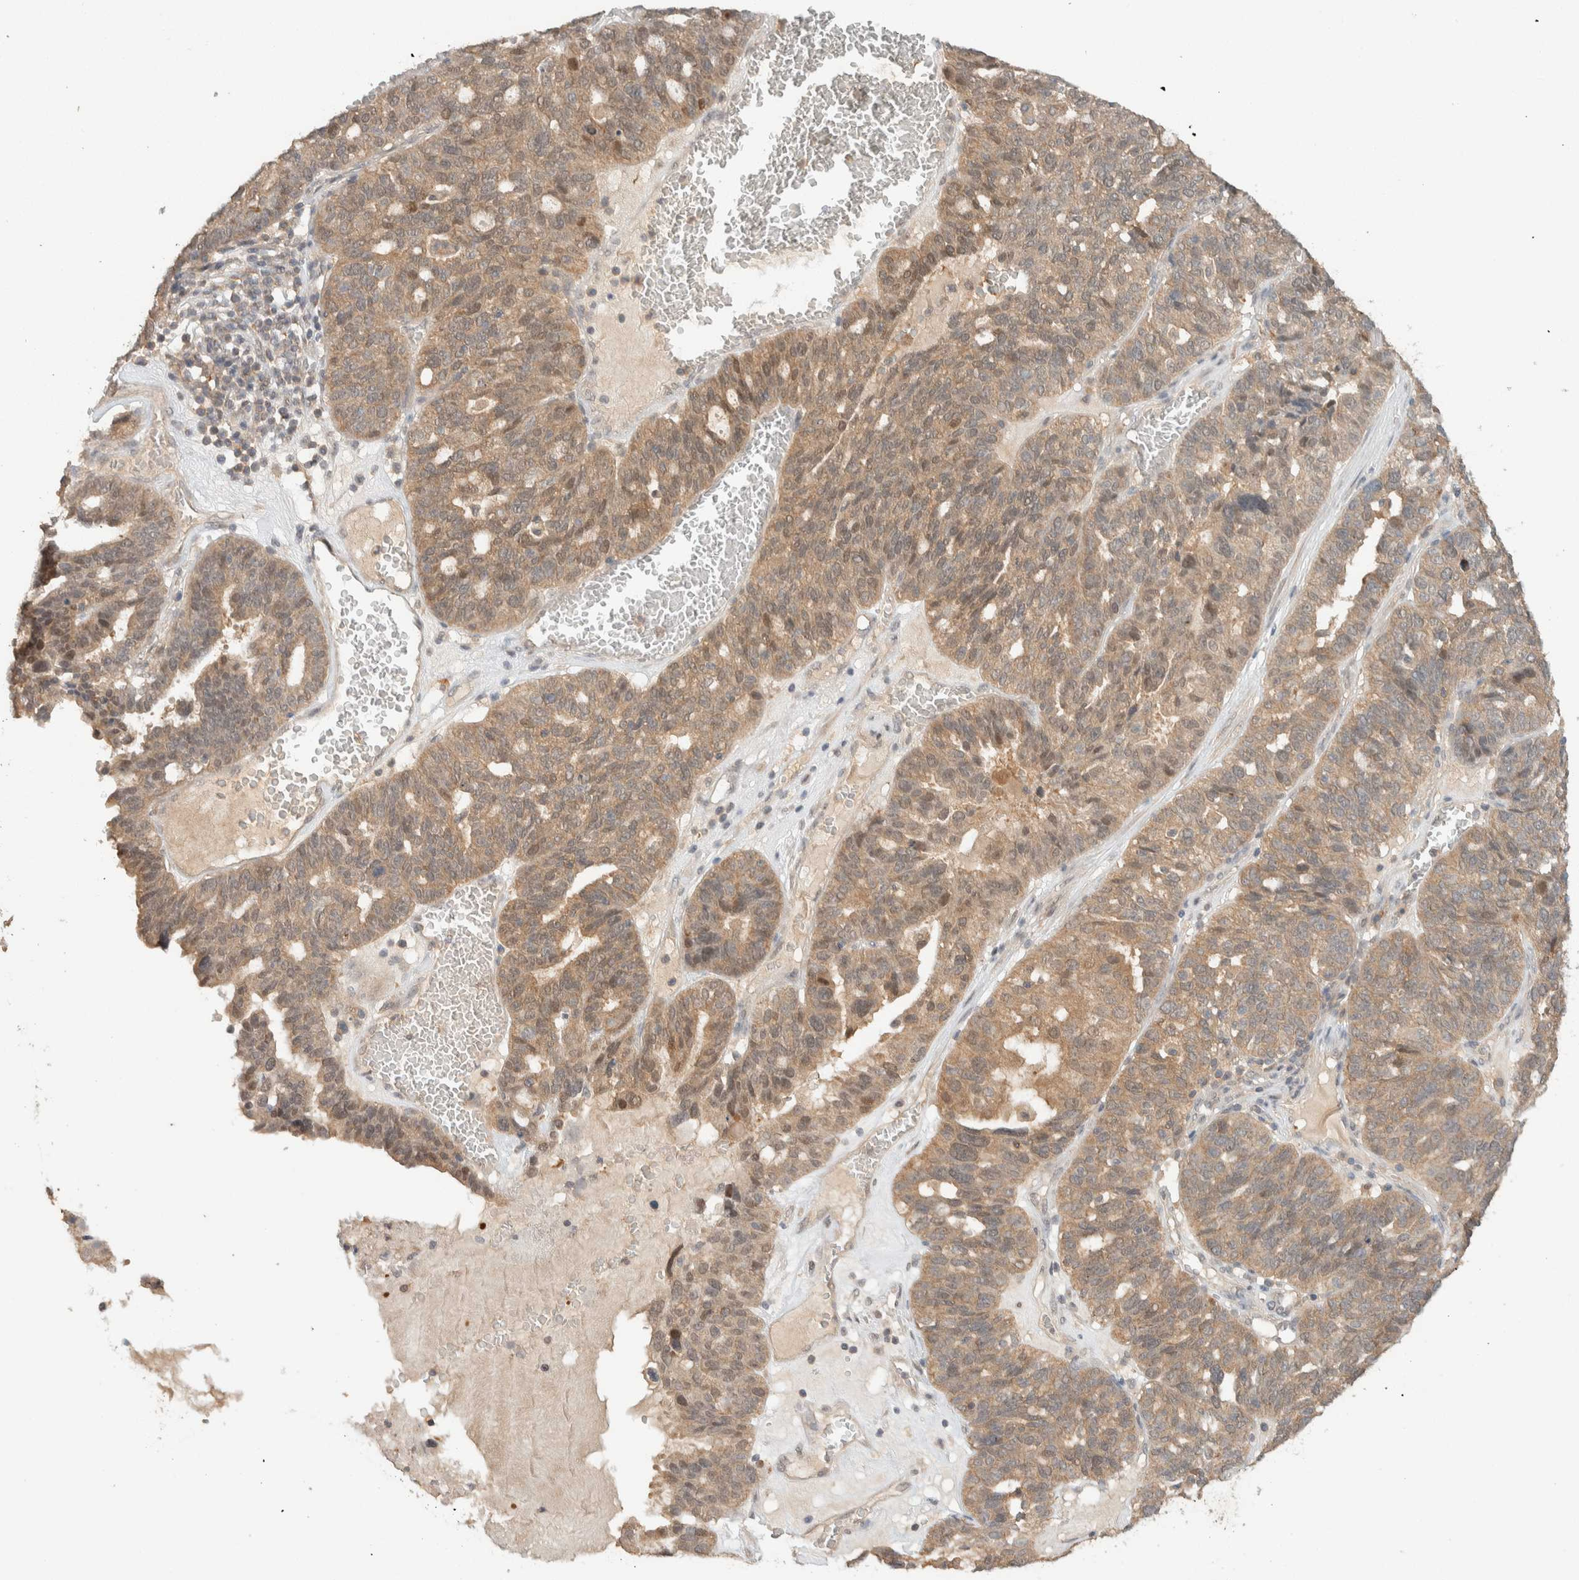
{"staining": {"intensity": "weak", "quantity": ">75%", "location": "cytoplasmic/membranous,nuclear"}, "tissue": "ovarian cancer", "cell_type": "Tumor cells", "image_type": "cancer", "snomed": [{"axis": "morphology", "description": "Cystadenocarcinoma, serous, NOS"}, {"axis": "topography", "description": "Ovary"}], "caption": "Protein expression analysis of serous cystadenocarcinoma (ovarian) reveals weak cytoplasmic/membranous and nuclear expression in about >75% of tumor cells. (DAB (3,3'-diaminobenzidine) IHC with brightfield microscopy, high magnification).", "gene": "ZNF567", "patient": {"sex": "female", "age": 59}}